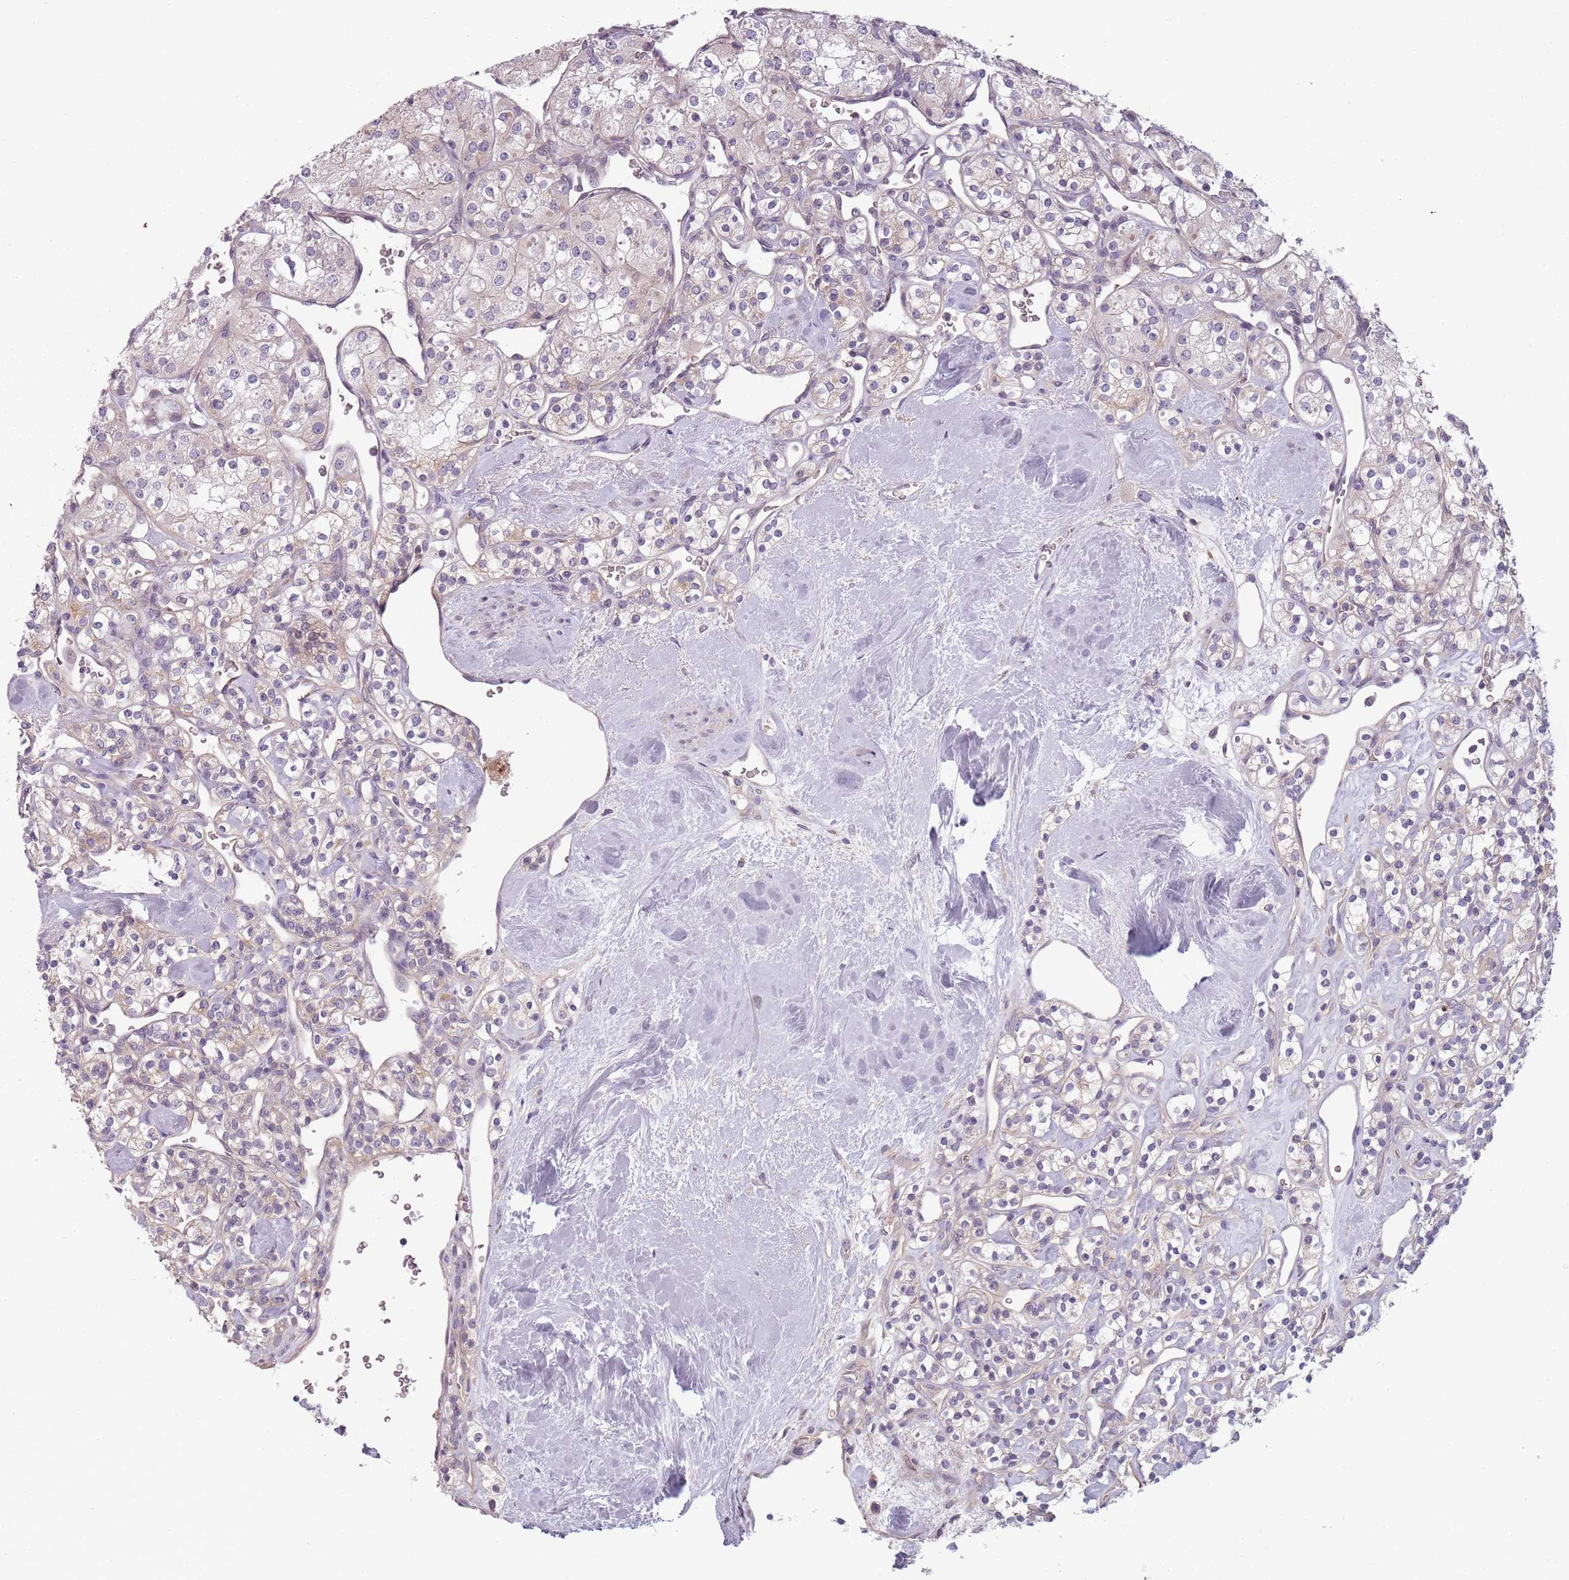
{"staining": {"intensity": "negative", "quantity": "none", "location": "none"}, "tissue": "renal cancer", "cell_type": "Tumor cells", "image_type": "cancer", "snomed": [{"axis": "morphology", "description": "Adenocarcinoma, NOS"}, {"axis": "topography", "description": "Kidney"}], "caption": "High power microscopy photomicrograph of an IHC photomicrograph of renal adenocarcinoma, revealing no significant expression in tumor cells.", "gene": "TLCD2", "patient": {"sex": "male", "age": 77}}